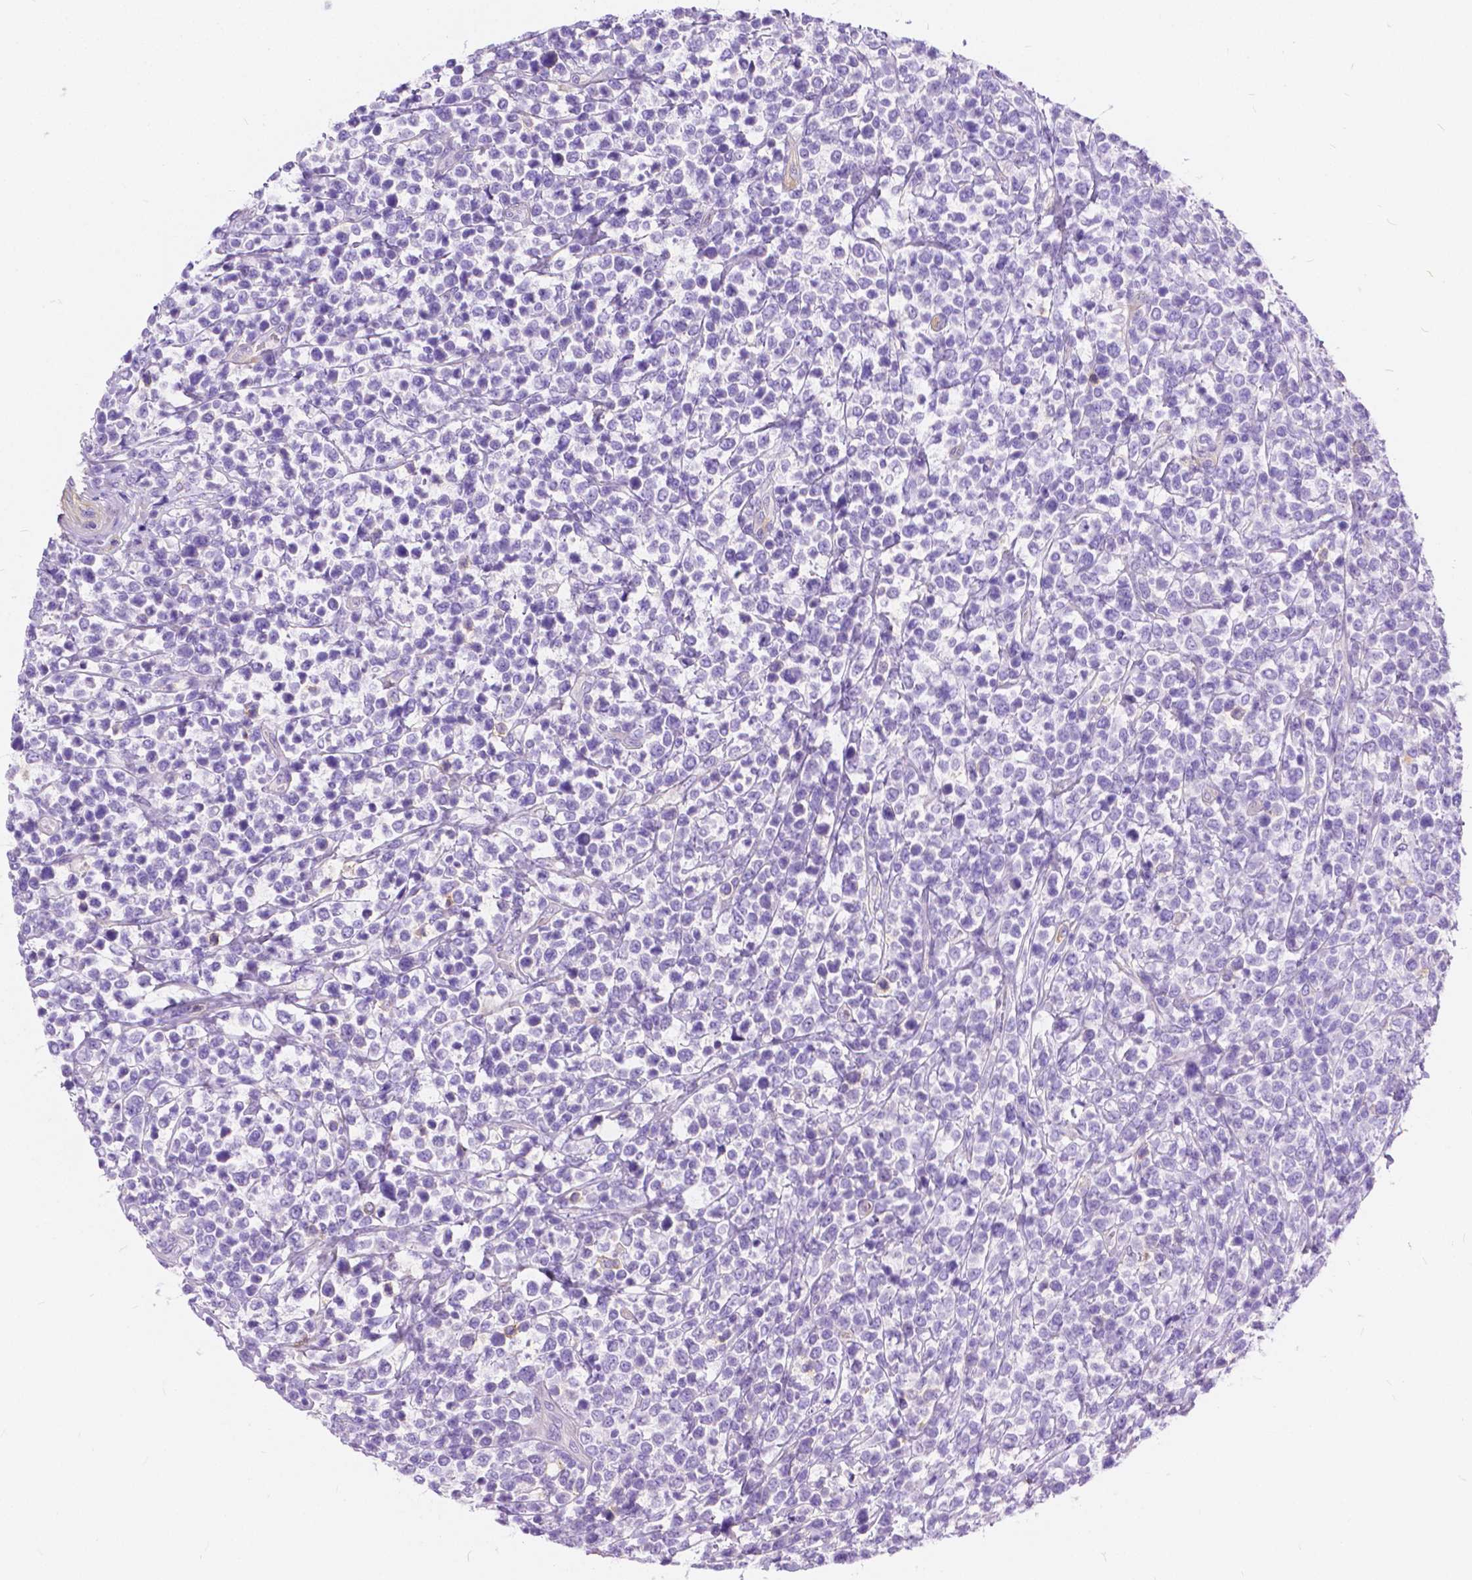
{"staining": {"intensity": "negative", "quantity": "none", "location": "none"}, "tissue": "lymphoma", "cell_type": "Tumor cells", "image_type": "cancer", "snomed": [{"axis": "morphology", "description": "Malignant lymphoma, non-Hodgkin's type, High grade"}, {"axis": "topography", "description": "Soft tissue"}], "caption": "An IHC image of lymphoma is shown. There is no staining in tumor cells of lymphoma.", "gene": "CHRM1", "patient": {"sex": "female", "age": 56}}